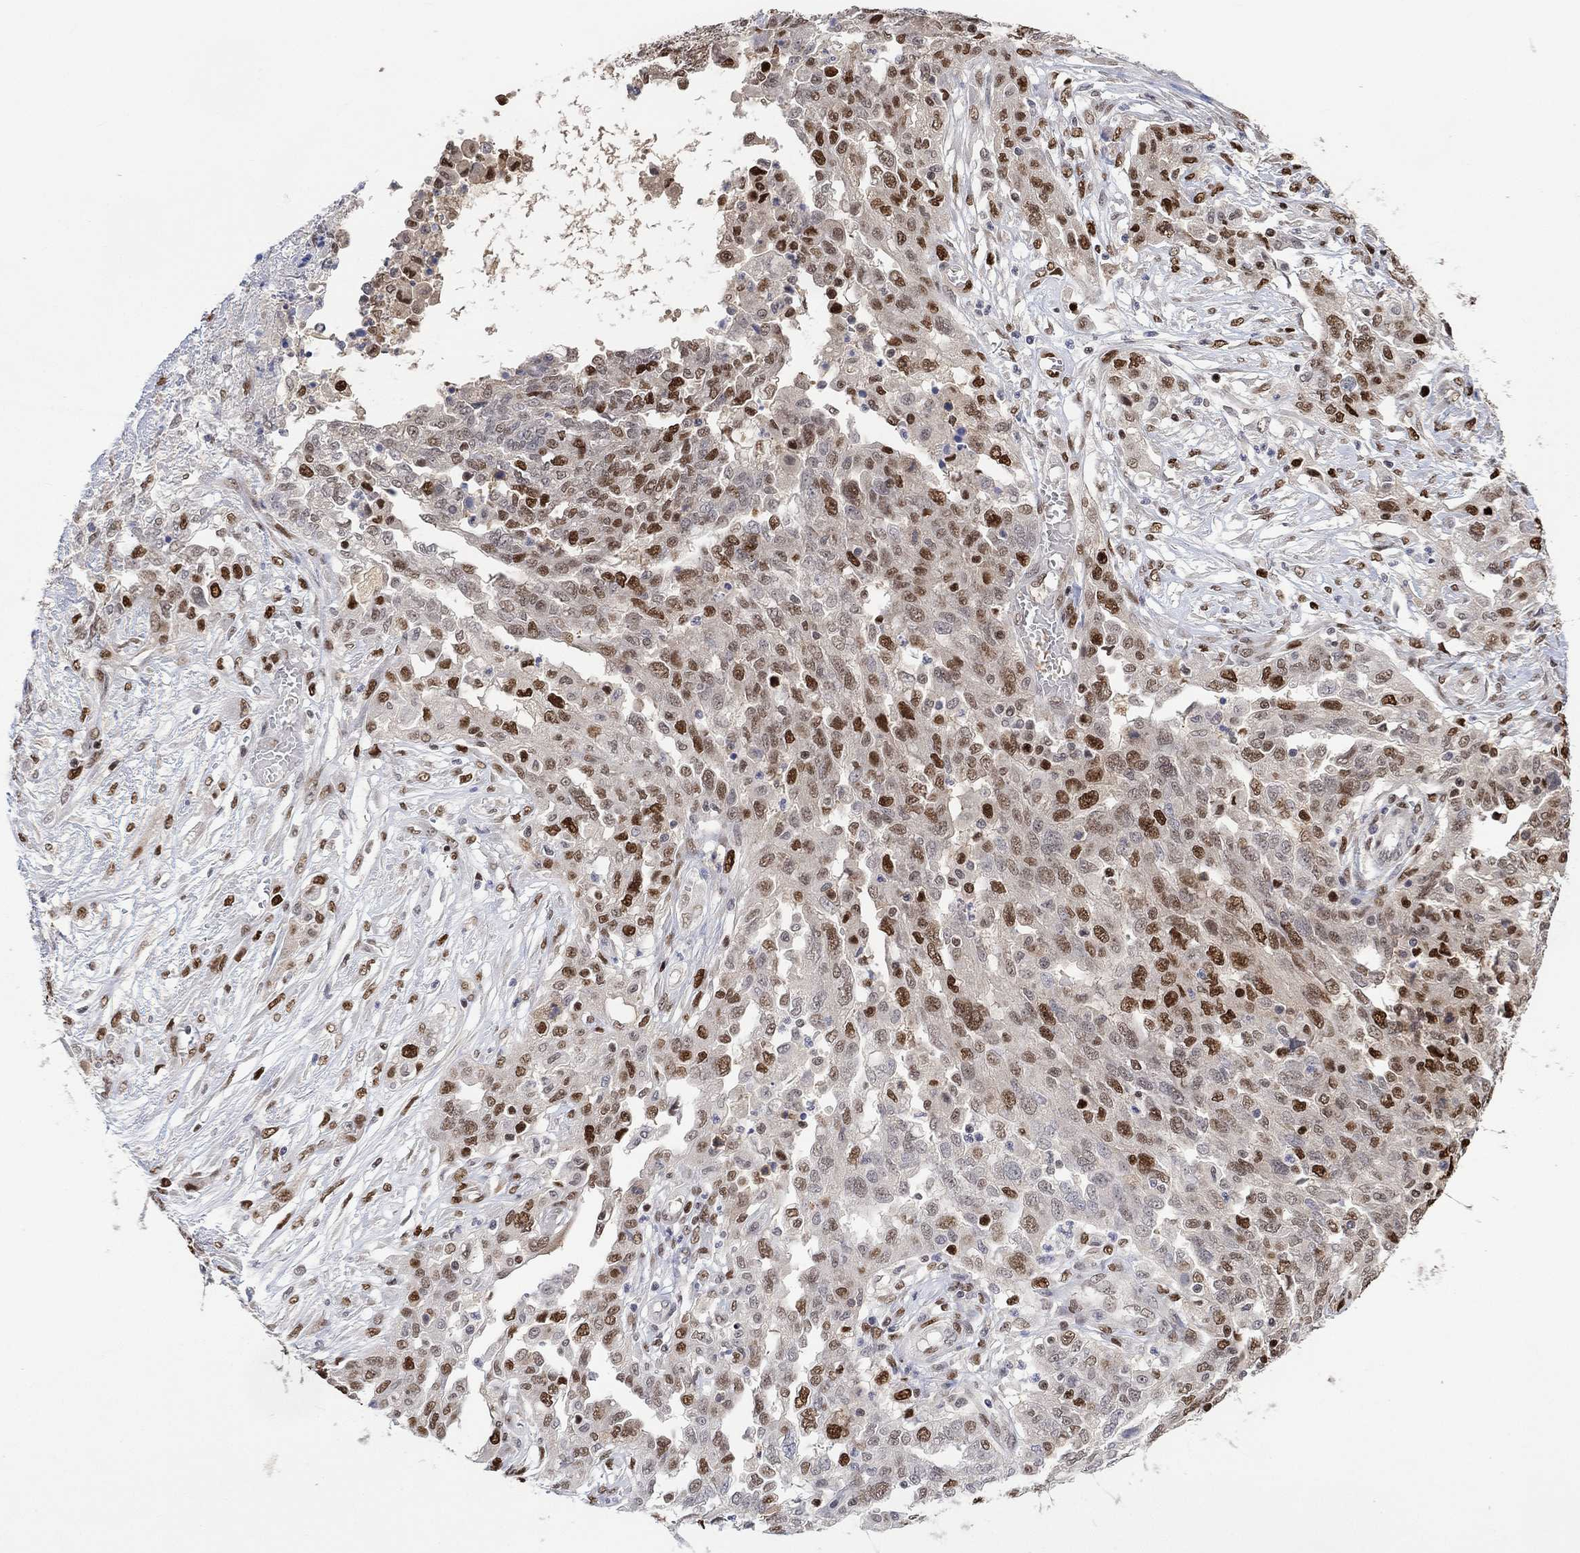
{"staining": {"intensity": "moderate", "quantity": "25%-75%", "location": "nuclear"}, "tissue": "ovarian cancer", "cell_type": "Tumor cells", "image_type": "cancer", "snomed": [{"axis": "morphology", "description": "Cystadenocarcinoma, serous, NOS"}, {"axis": "topography", "description": "Ovary"}], "caption": "Human ovarian cancer (serous cystadenocarcinoma) stained with a protein marker shows moderate staining in tumor cells.", "gene": "RAD54L2", "patient": {"sex": "female", "age": 67}}